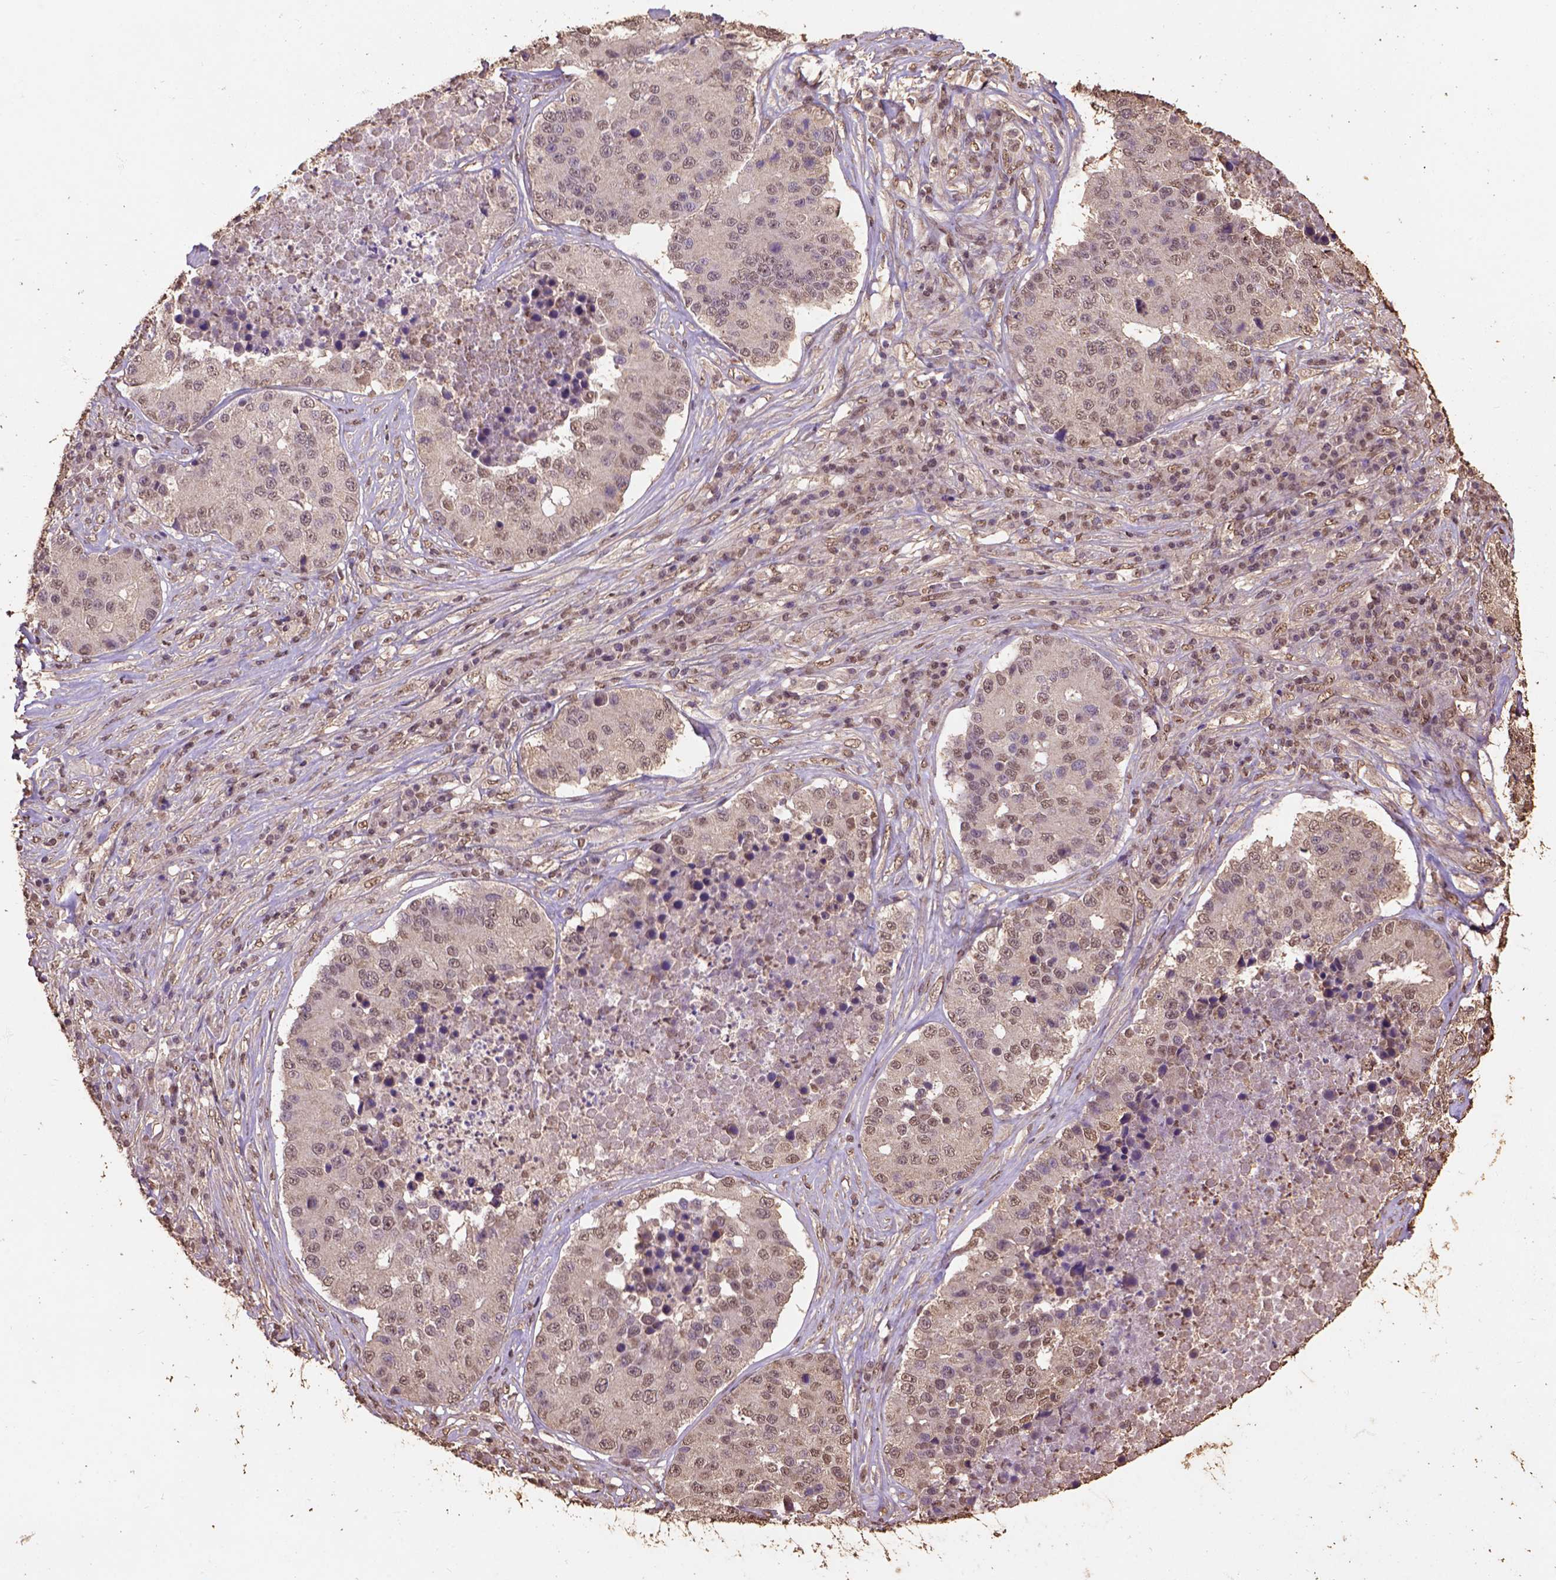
{"staining": {"intensity": "moderate", "quantity": "<25%", "location": "nuclear"}, "tissue": "stomach cancer", "cell_type": "Tumor cells", "image_type": "cancer", "snomed": [{"axis": "morphology", "description": "Adenocarcinoma, NOS"}, {"axis": "topography", "description": "Stomach"}], "caption": "Protein staining displays moderate nuclear staining in approximately <25% of tumor cells in stomach cancer.", "gene": "CSTF2T", "patient": {"sex": "male", "age": 71}}